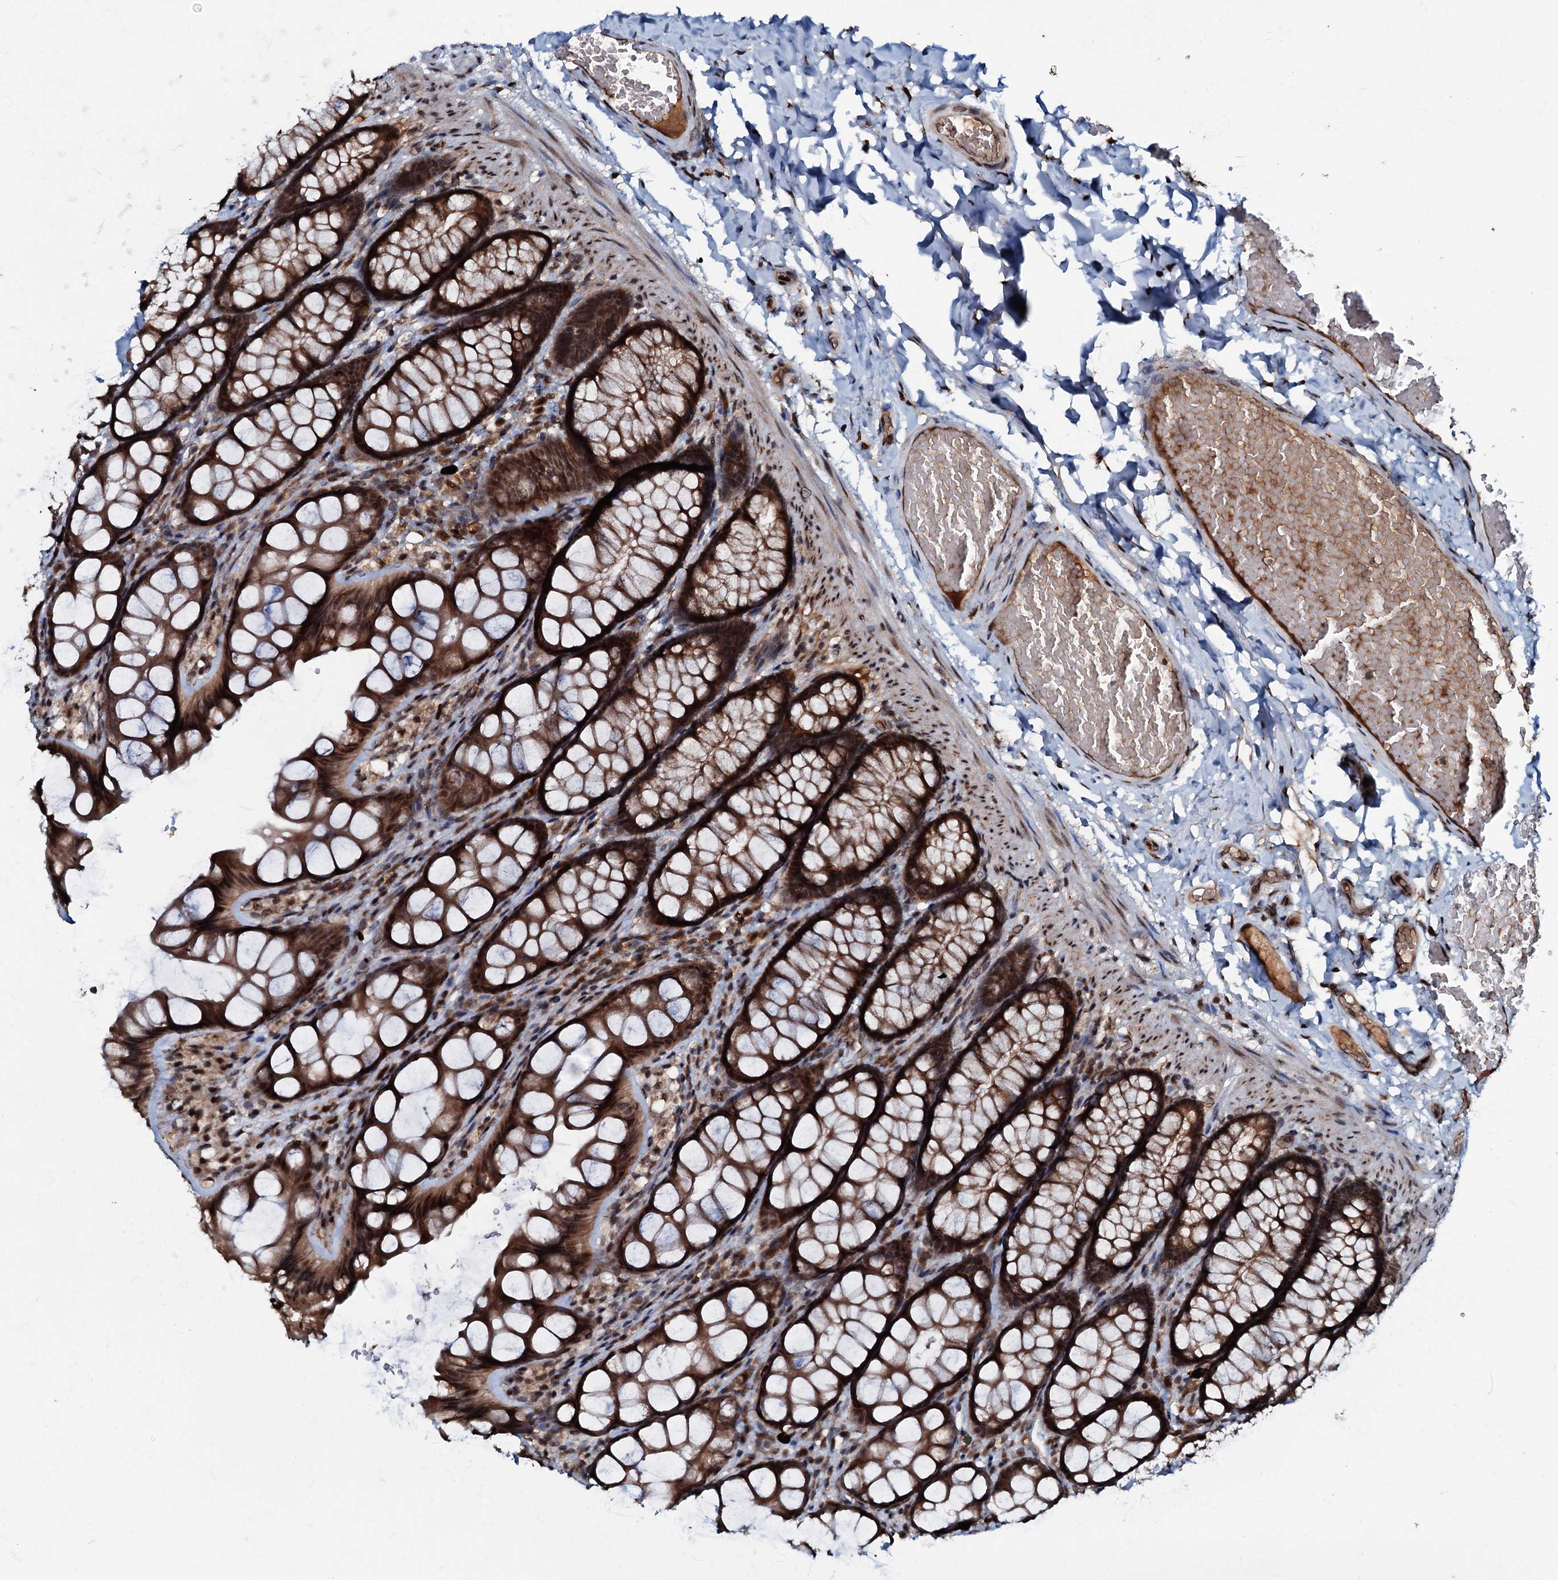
{"staining": {"intensity": "moderate", "quantity": ">75%", "location": "cytoplasmic/membranous"}, "tissue": "colon", "cell_type": "Endothelial cells", "image_type": "normal", "snomed": [{"axis": "morphology", "description": "Normal tissue, NOS"}, {"axis": "topography", "description": "Colon"}], "caption": "This histopathology image reveals IHC staining of unremarkable human colon, with medium moderate cytoplasmic/membranous expression in about >75% of endothelial cells.", "gene": "C18orf32", "patient": {"sex": "male", "age": 47}}